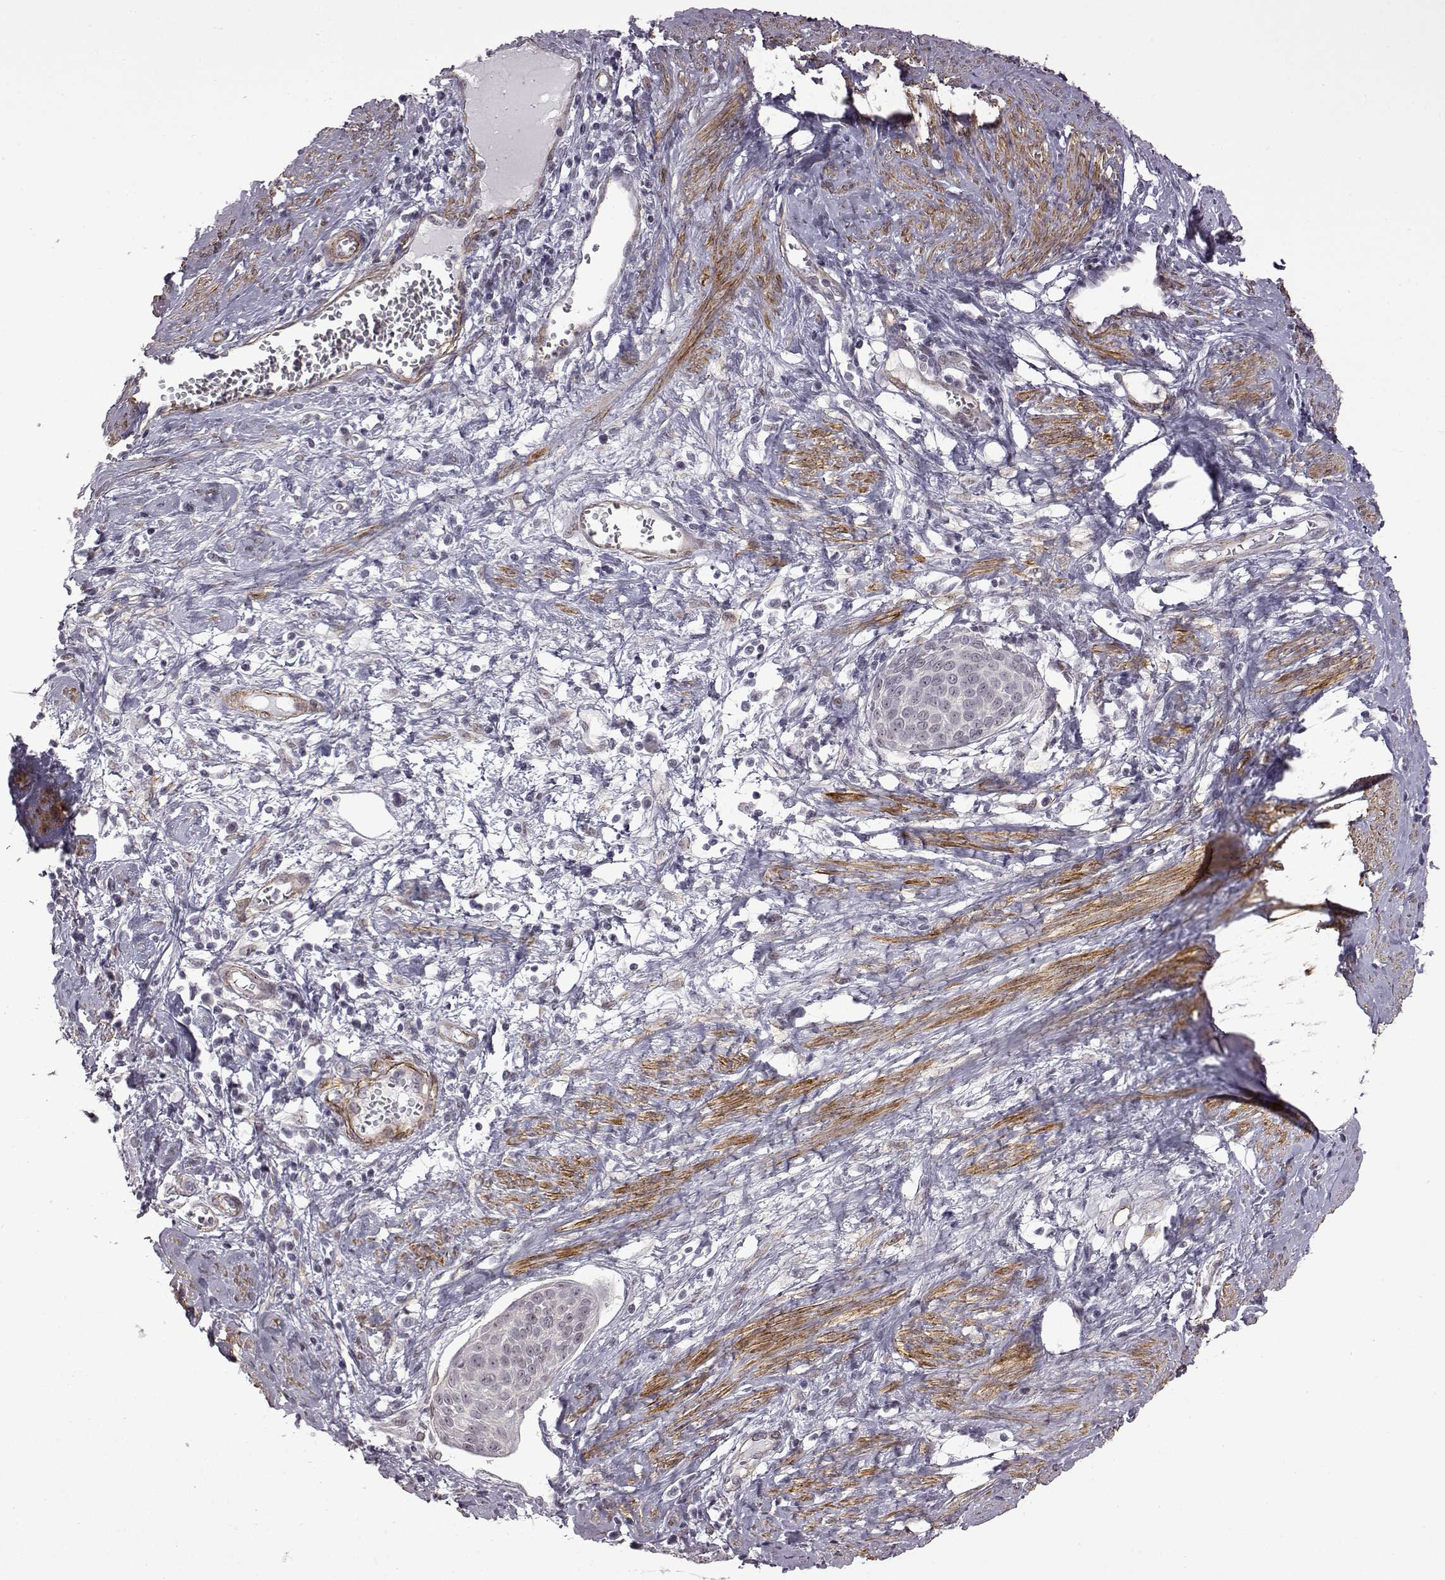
{"staining": {"intensity": "negative", "quantity": "none", "location": "none"}, "tissue": "cervical cancer", "cell_type": "Tumor cells", "image_type": "cancer", "snomed": [{"axis": "morphology", "description": "Squamous cell carcinoma, NOS"}, {"axis": "topography", "description": "Cervix"}], "caption": "The histopathology image shows no staining of tumor cells in cervical cancer (squamous cell carcinoma). Nuclei are stained in blue.", "gene": "SYNPO2", "patient": {"sex": "female", "age": 39}}